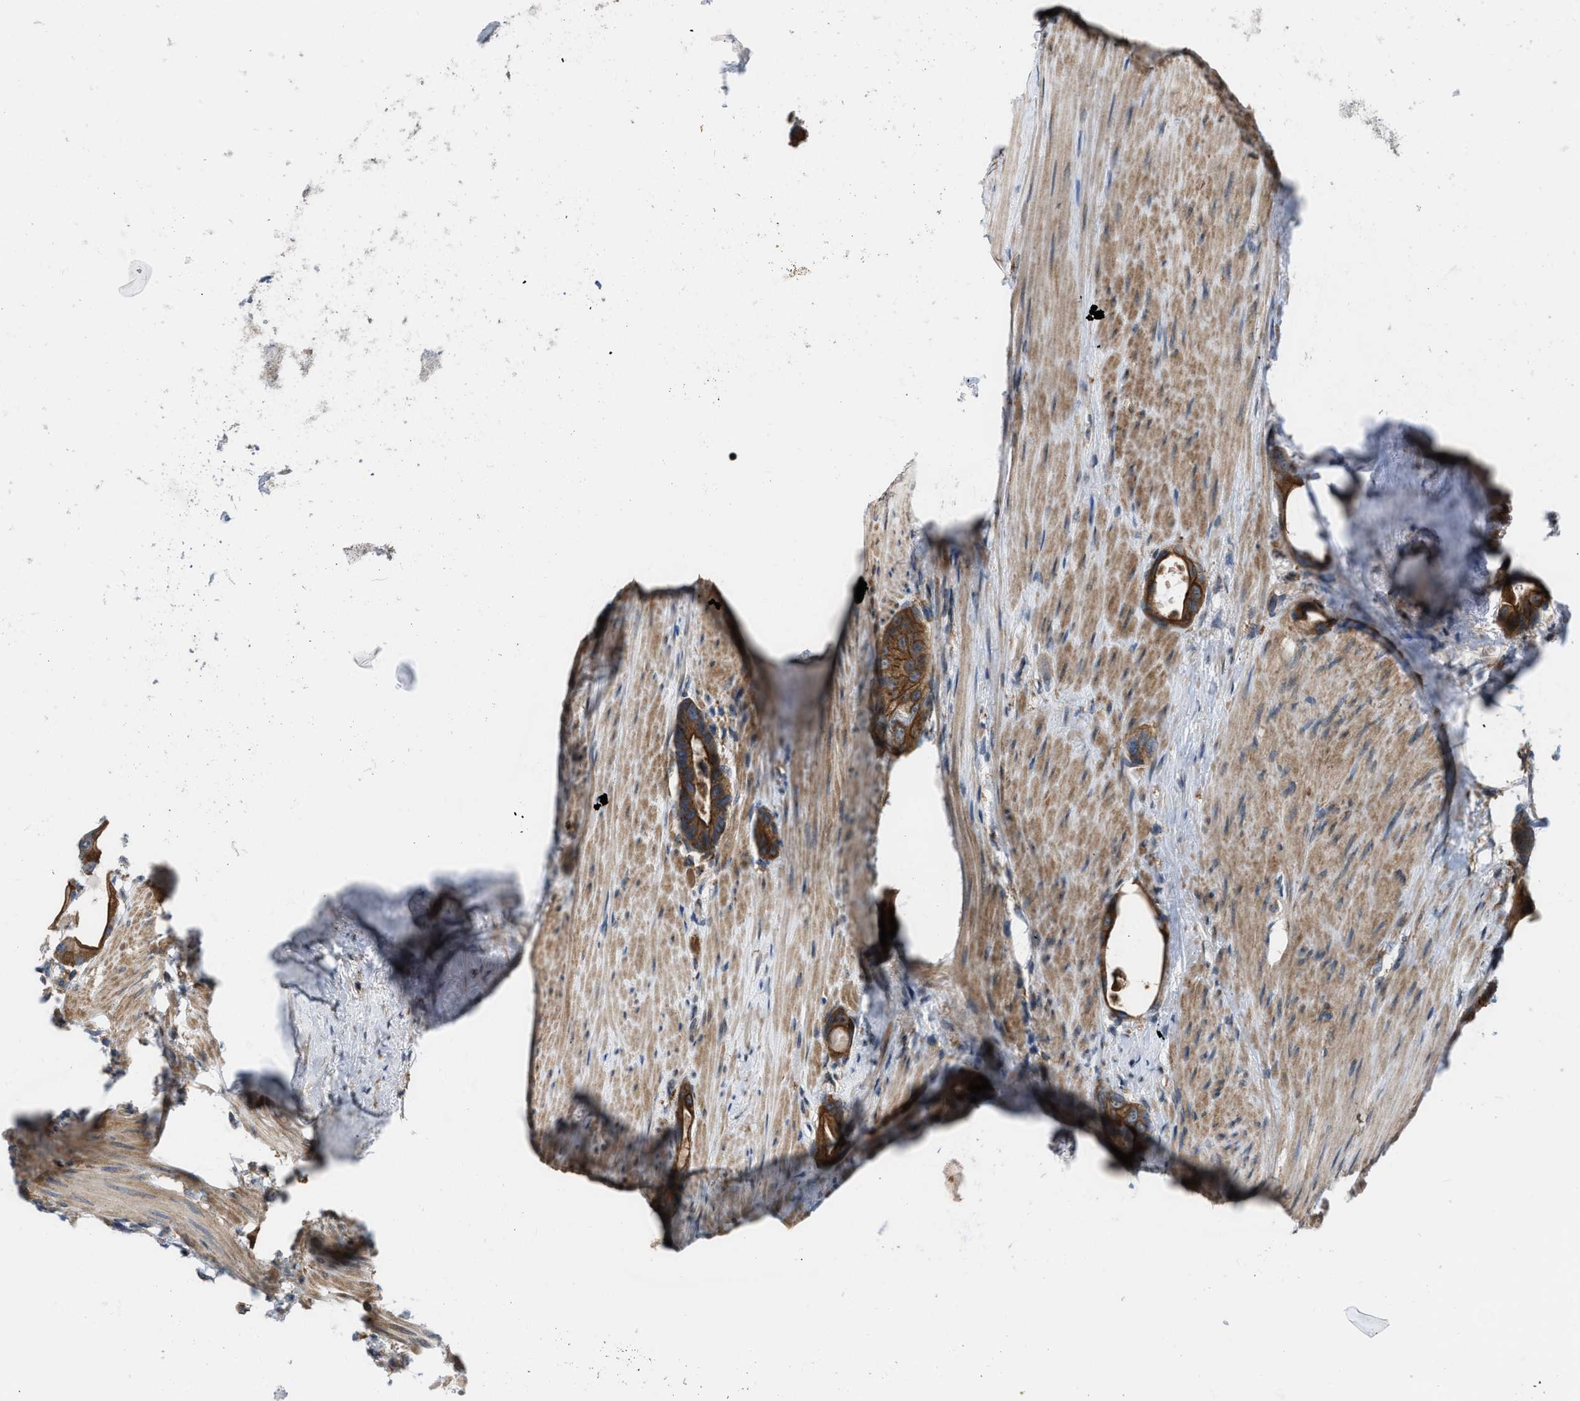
{"staining": {"intensity": "moderate", "quantity": ">75%", "location": "cytoplasmic/membranous"}, "tissue": "colorectal cancer", "cell_type": "Tumor cells", "image_type": "cancer", "snomed": [{"axis": "morphology", "description": "Adenocarcinoma, NOS"}, {"axis": "topography", "description": "Rectum"}], "caption": "A brown stain shows moderate cytoplasmic/membranous positivity of a protein in colorectal adenocarcinoma tumor cells. (Stains: DAB in brown, nuclei in blue, Microscopy: brightfield microscopy at high magnification).", "gene": "MYO18A", "patient": {"sex": "male", "age": 51}}